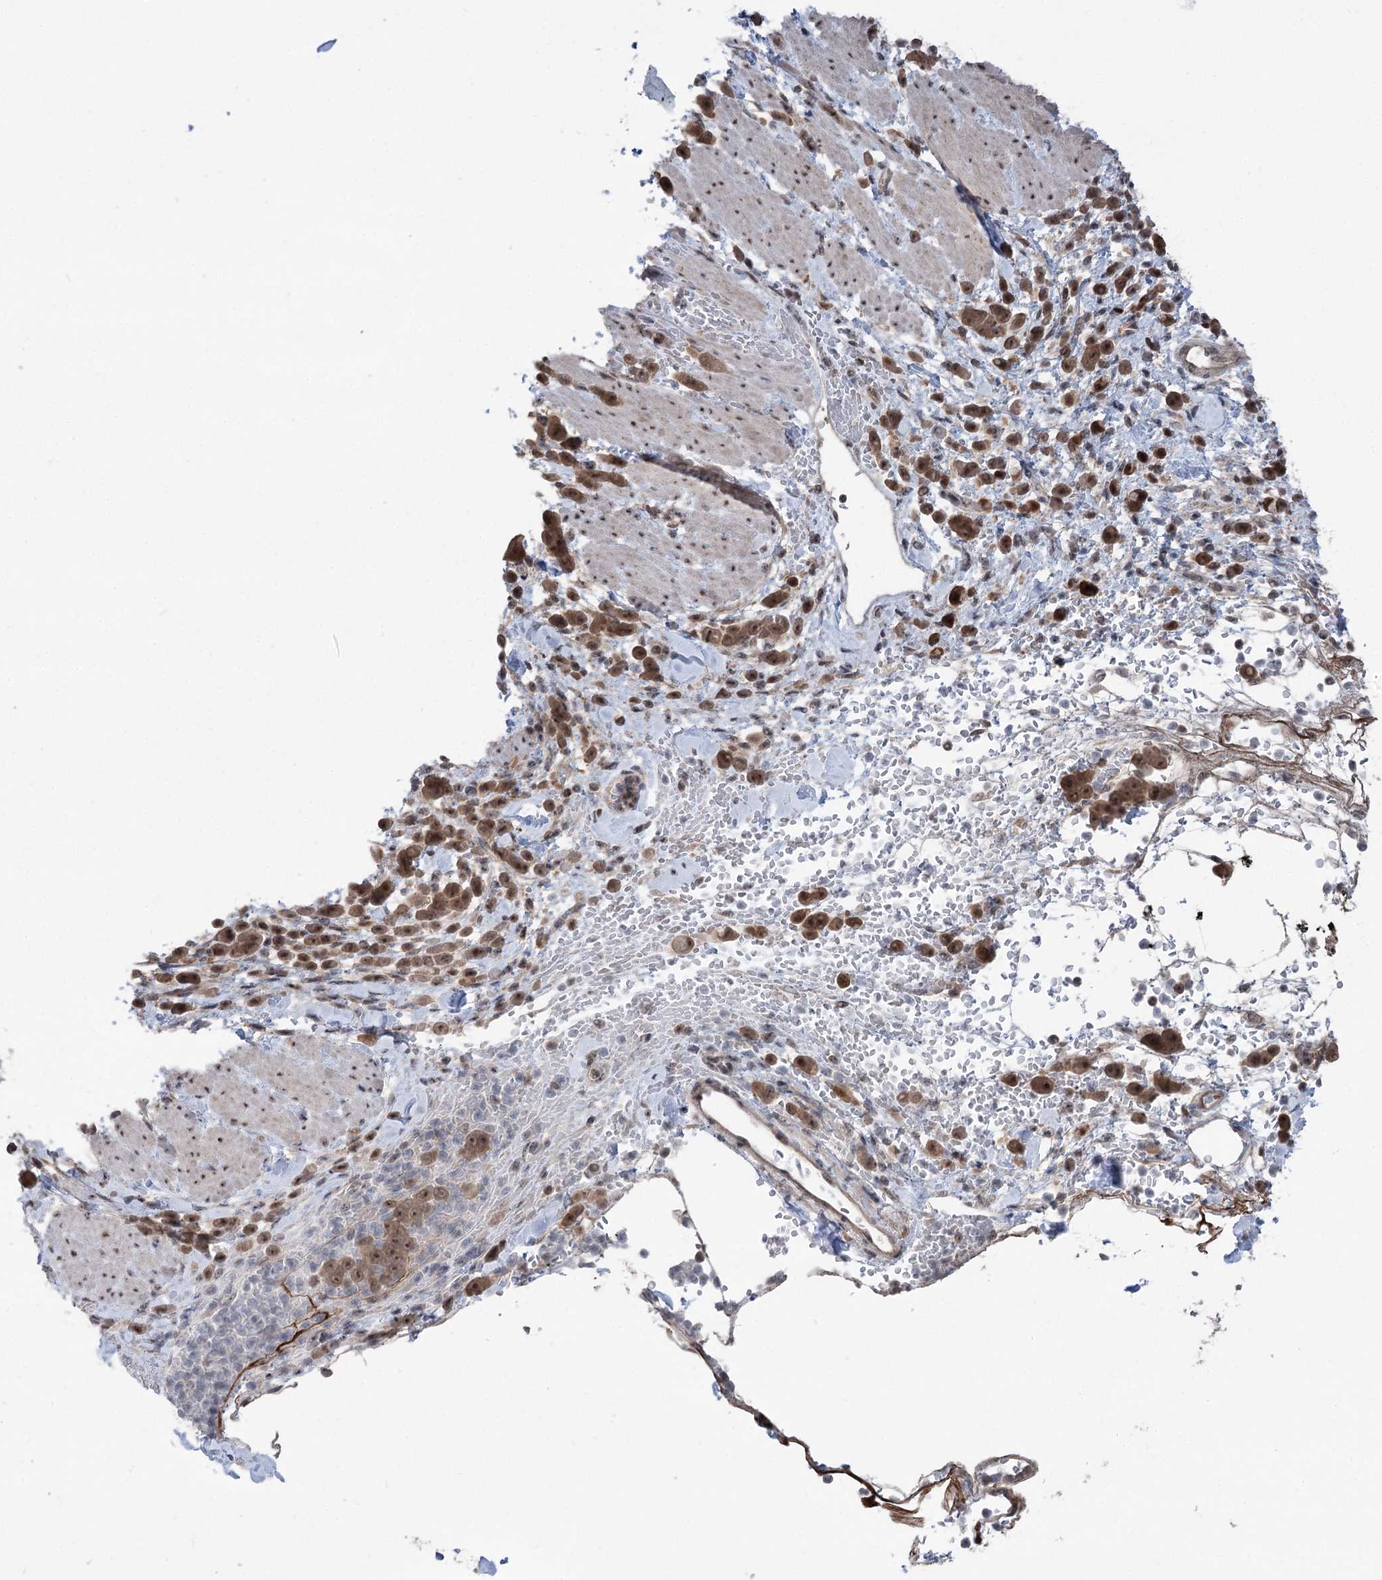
{"staining": {"intensity": "moderate", "quantity": ">75%", "location": "cytoplasmic/membranous,nuclear"}, "tissue": "pancreatic cancer", "cell_type": "Tumor cells", "image_type": "cancer", "snomed": [{"axis": "morphology", "description": "Normal tissue, NOS"}, {"axis": "morphology", "description": "Adenocarcinoma, NOS"}, {"axis": "topography", "description": "Pancreas"}], "caption": "Tumor cells exhibit medium levels of moderate cytoplasmic/membranous and nuclear positivity in about >75% of cells in adenocarcinoma (pancreatic).", "gene": "CCSER2", "patient": {"sex": "female", "age": 64}}